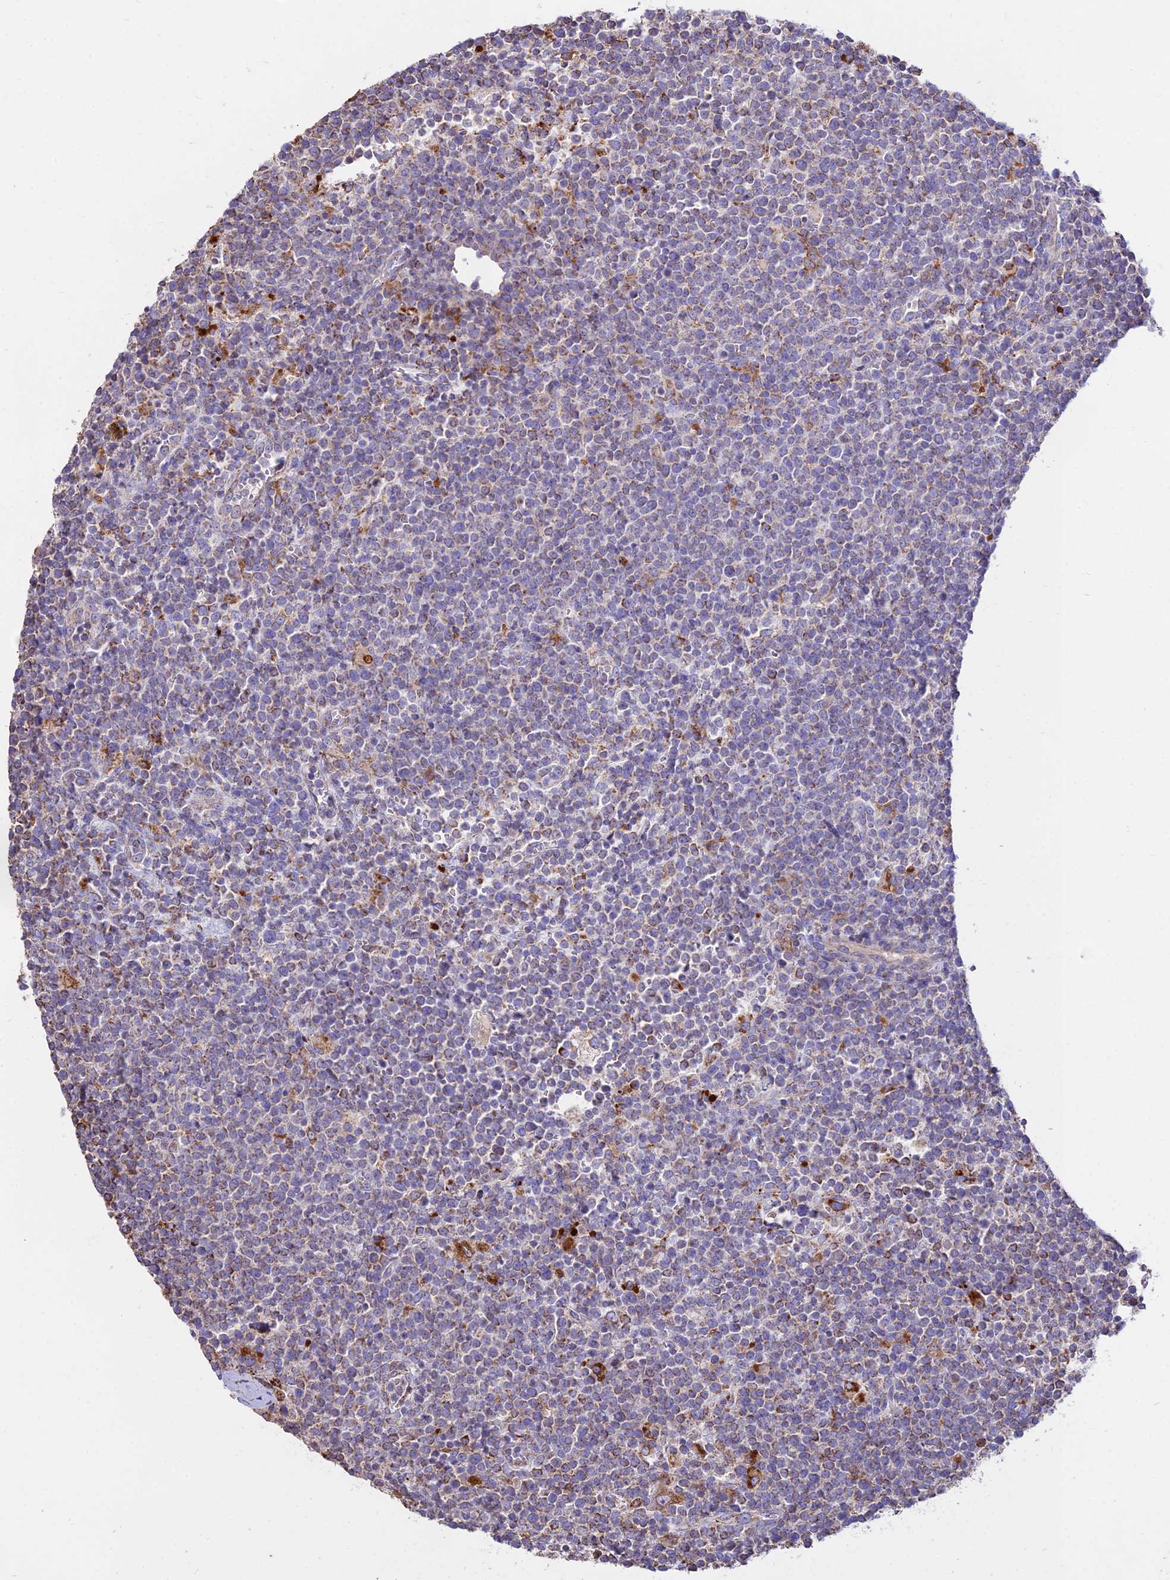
{"staining": {"intensity": "moderate", "quantity": "<25%", "location": "cytoplasmic/membranous"}, "tissue": "lymphoma", "cell_type": "Tumor cells", "image_type": "cancer", "snomed": [{"axis": "morphology", "description": "Malignant lymphoma, non-Hodgkin's type, High grade"}, {"axis": "topography", "description": "Lymph node"}], "caption": "Human lymphoma stained for a protein (brown) displays moderate cytoplasmic/membranous positive expression in approximately <25% of tumor cells.", "gene": "PNLIPRP3", "patient": {"sex": "male", "age": 61}}